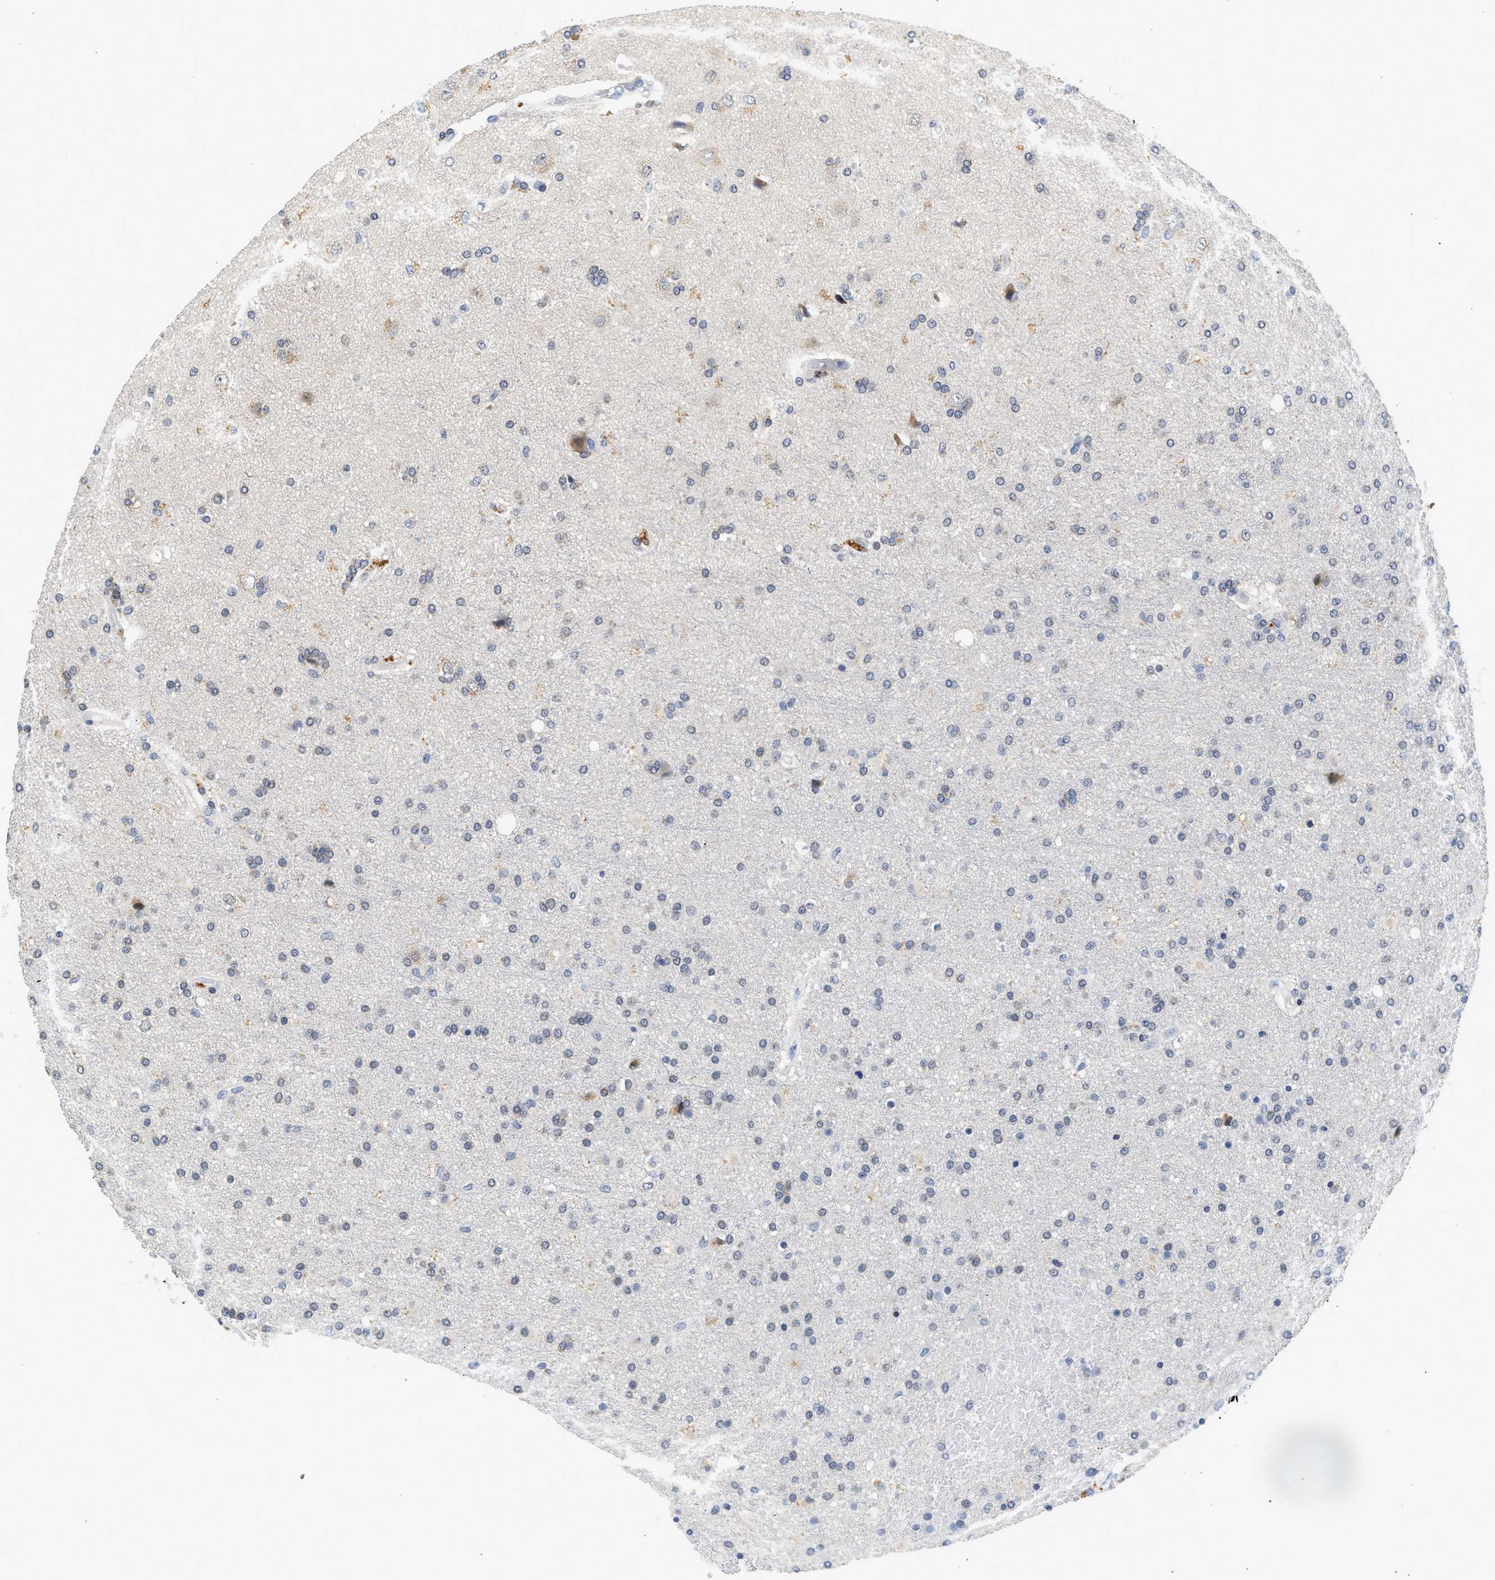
{"staining": {"intensity": "negative", "quantity": "none", "location": "none"}, "tissue": "glioma", "cell_type": "Tumor cells", "image_type": "cancer", "snomed": [{"axis": "morphology", "description": "Glioma, malignant, High grade"}, {"axis": "topography", "description": "Brain"}], "caption": "This is an immunohistochemistry micrograph of human glioma. There is no staining in tumor cells.", "gene": "PPM1L", "patient": {"sex": "male", "age": 72}}